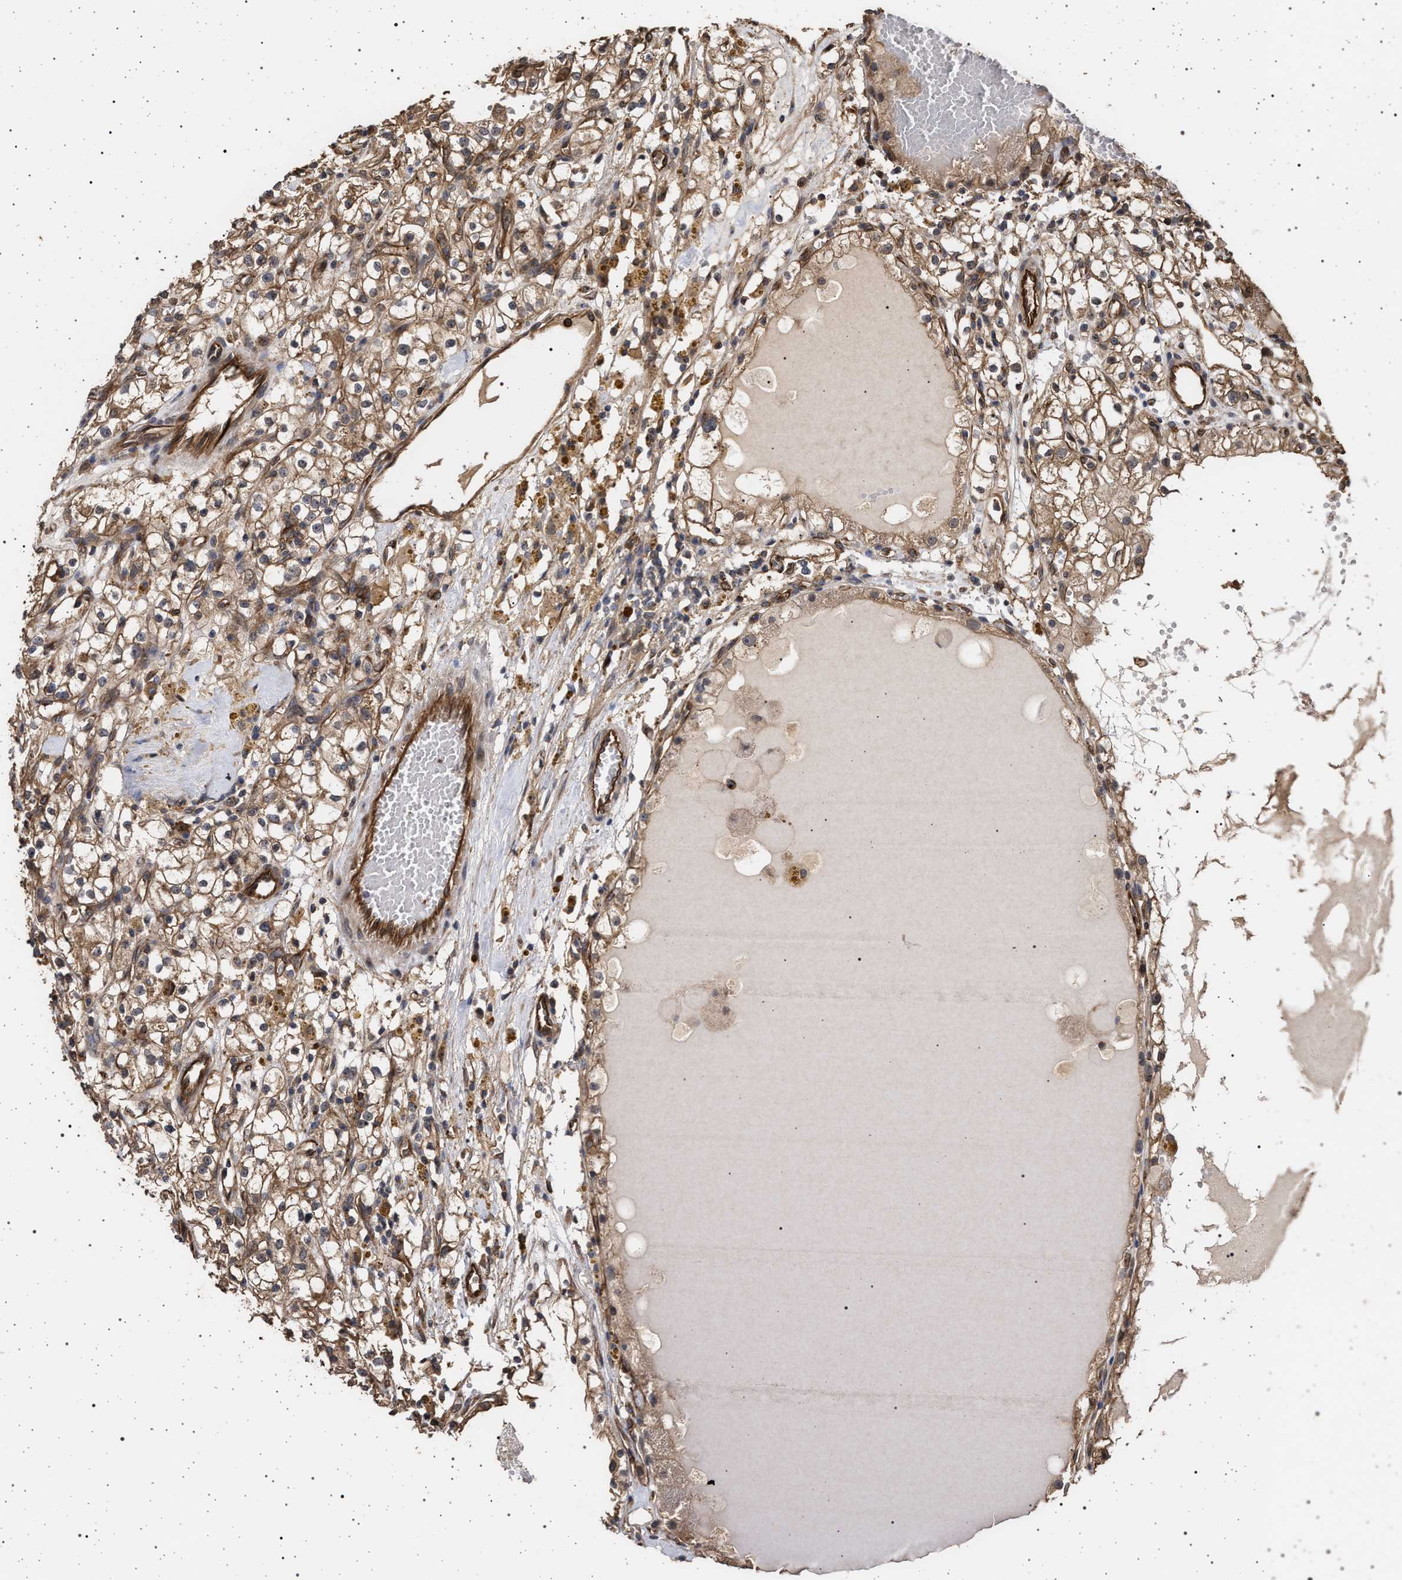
{"staining": {"intensity": "moderate", "quantity": ">75%", "location": "cytoplasmic/membranous"}, "tissue": "renal cancer", "cell_type": "Tumor cells", "image_type": "cancer", "snomed": [{"axis": "morphology", "description": "Adenocarcinoma, NOS"}, {"axis": "topography", "description": "Kidney"}], "caption": "An image showing moderate cytoplasmic/membranous staining in about >75% of tumor cells in renal adenocarcinoma, as visualized by brown immunohistochemical staining.", "gene": "IFT20", "patient": {"sex": "male", "age": 56}}